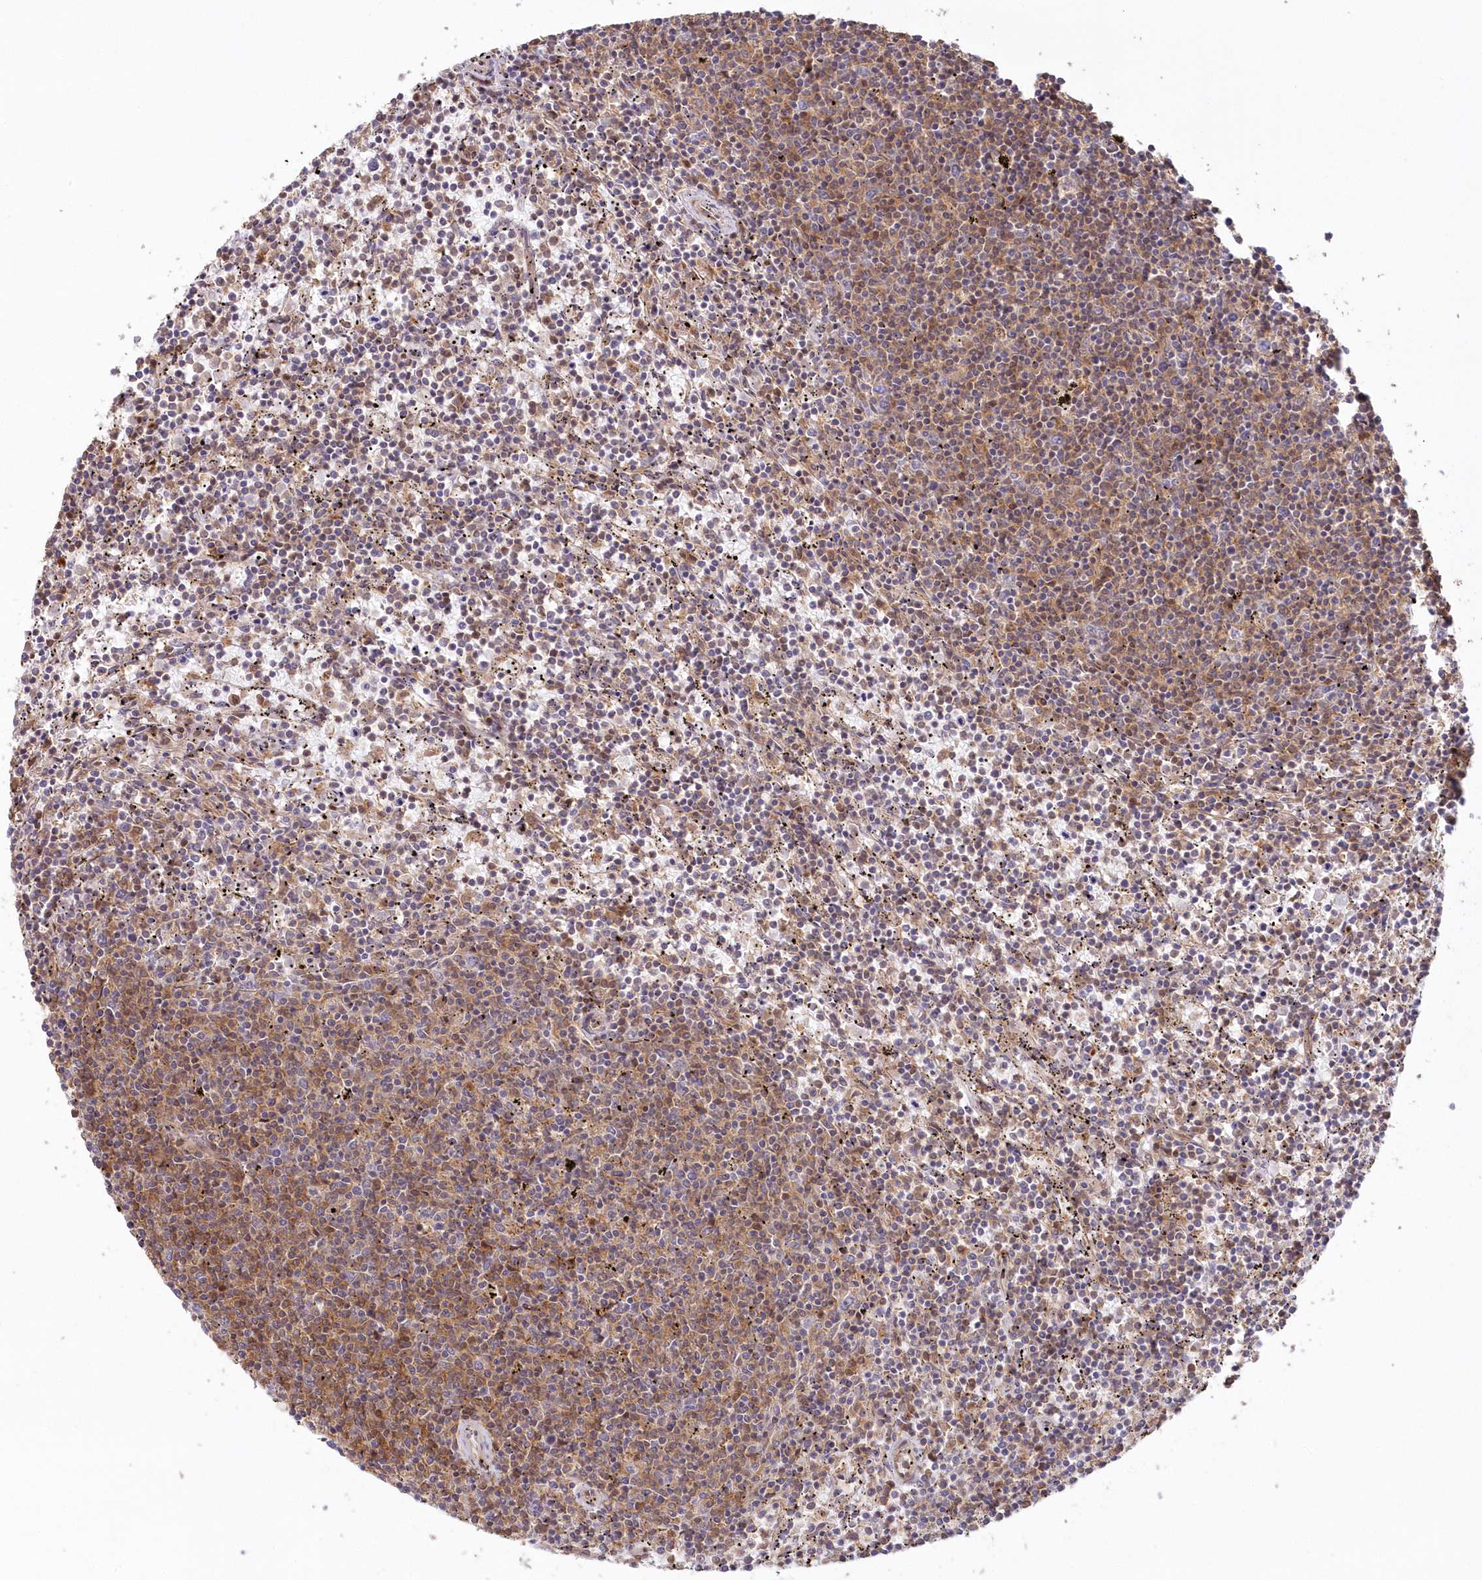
{"staining": {"intensity": "moderate", "quantity": "25%-75%", "location": "cytoplasmic/membranous"}, "tissue": "lymphoma", "cell_type": "Tumor cells", "image_type": "cancer", "snomed": [{"axis": "morphology", "description": "Malignant lymphoma, non-Hodgkin's type, Low grade"}, {"axis": "topography", "description": "Spleen"}], "caption": "Tumor cells reveal medium levels of moderate cytoplasmic/membranous staining in approximately 25%-75% of cells in lymphoma.", "gene": "GBE1", "patient": {"sex": "female", "age": 50}}